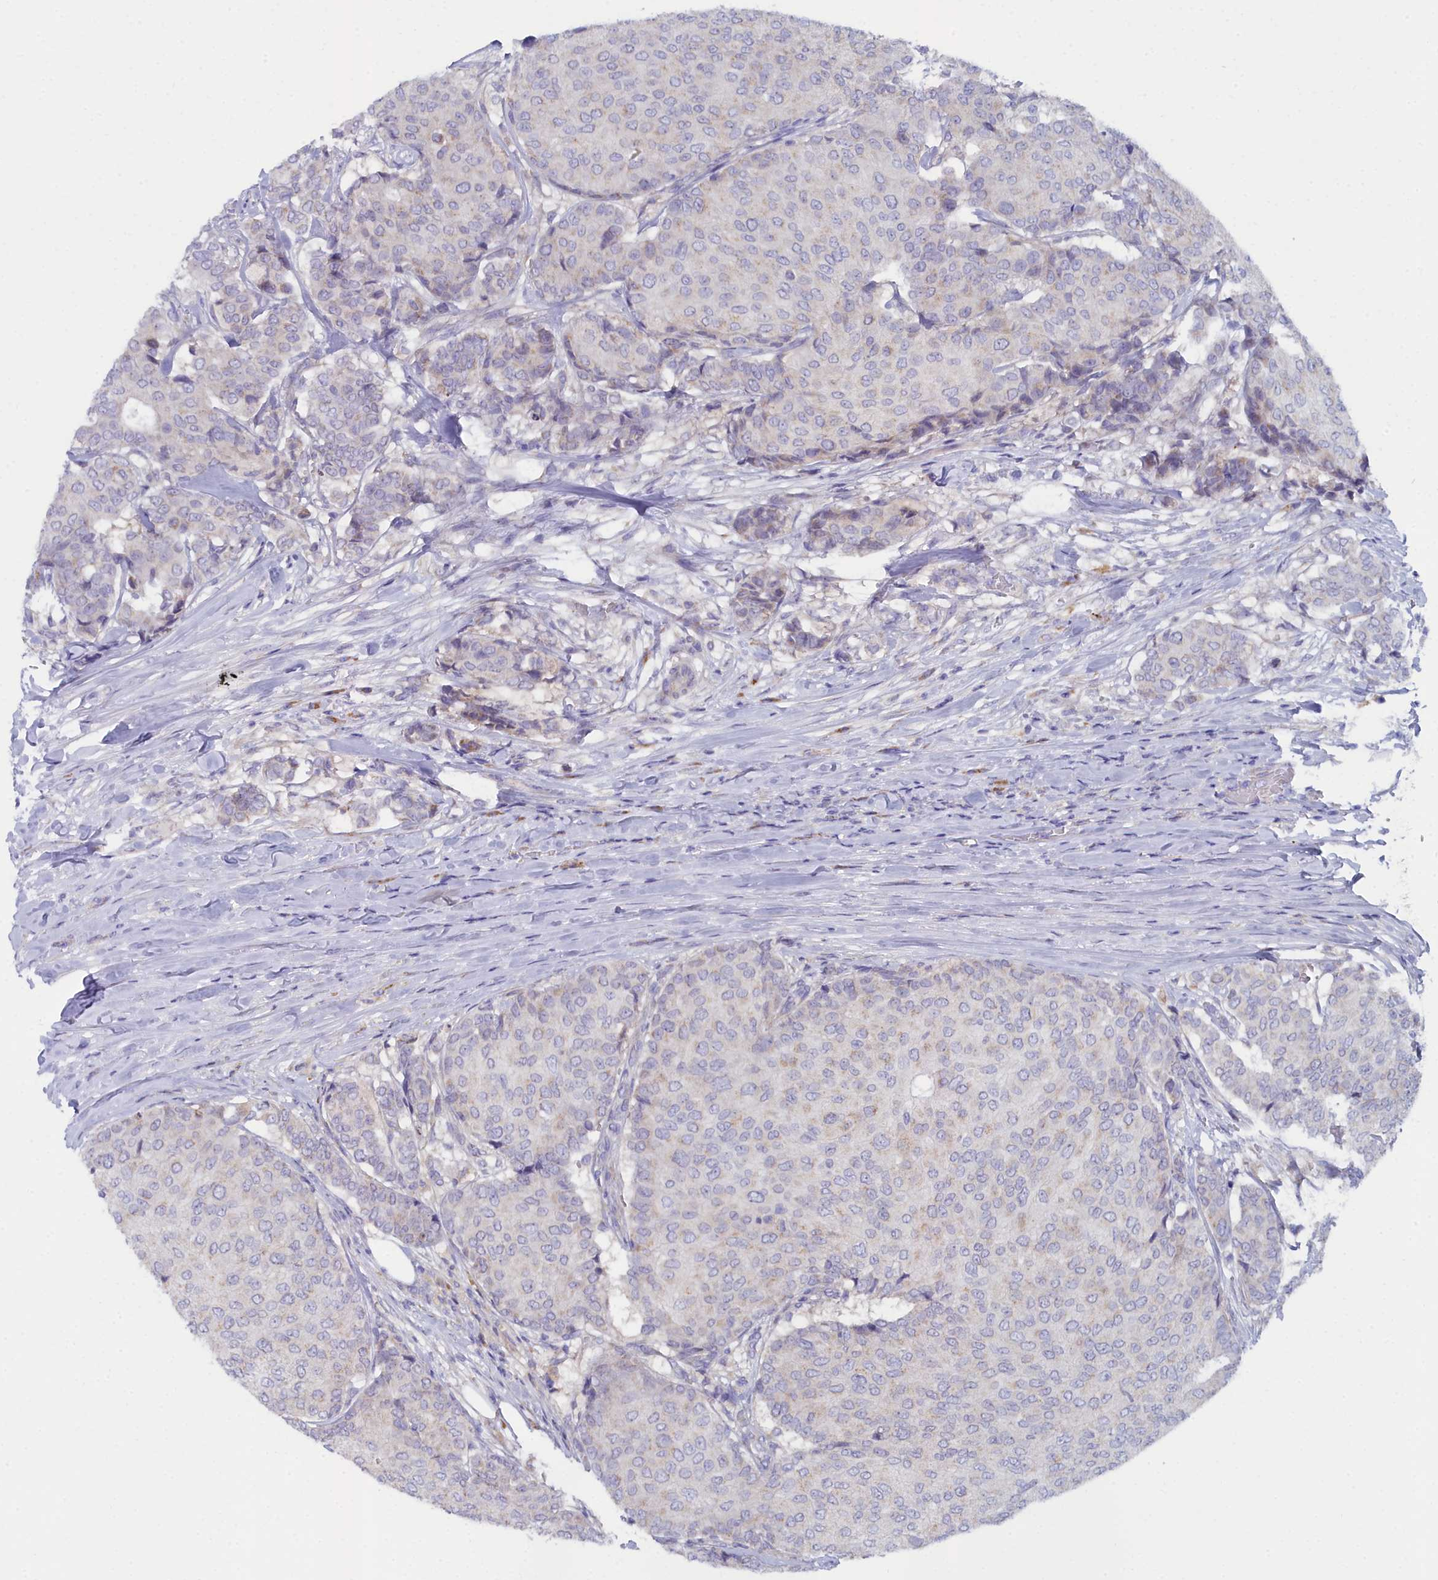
{"staining": {"intensity": "weak", "quantity": "<25%", "location": "cytoplasmic/membranous"}, "tissue": "breast cancer", "cell_type": "Tumor cells", "image_type": "cancer", "snomed": [{"axis": "morphology", "description": "Duct carcinoma"}, {"axis": "topography", "description": "Breast"}], "caption": "Micrograph shows no significant protein positivity in tumor cells of breast cancer.", "gene": "SLC49A3", "patient": {"sex": "female", "age": 75}}